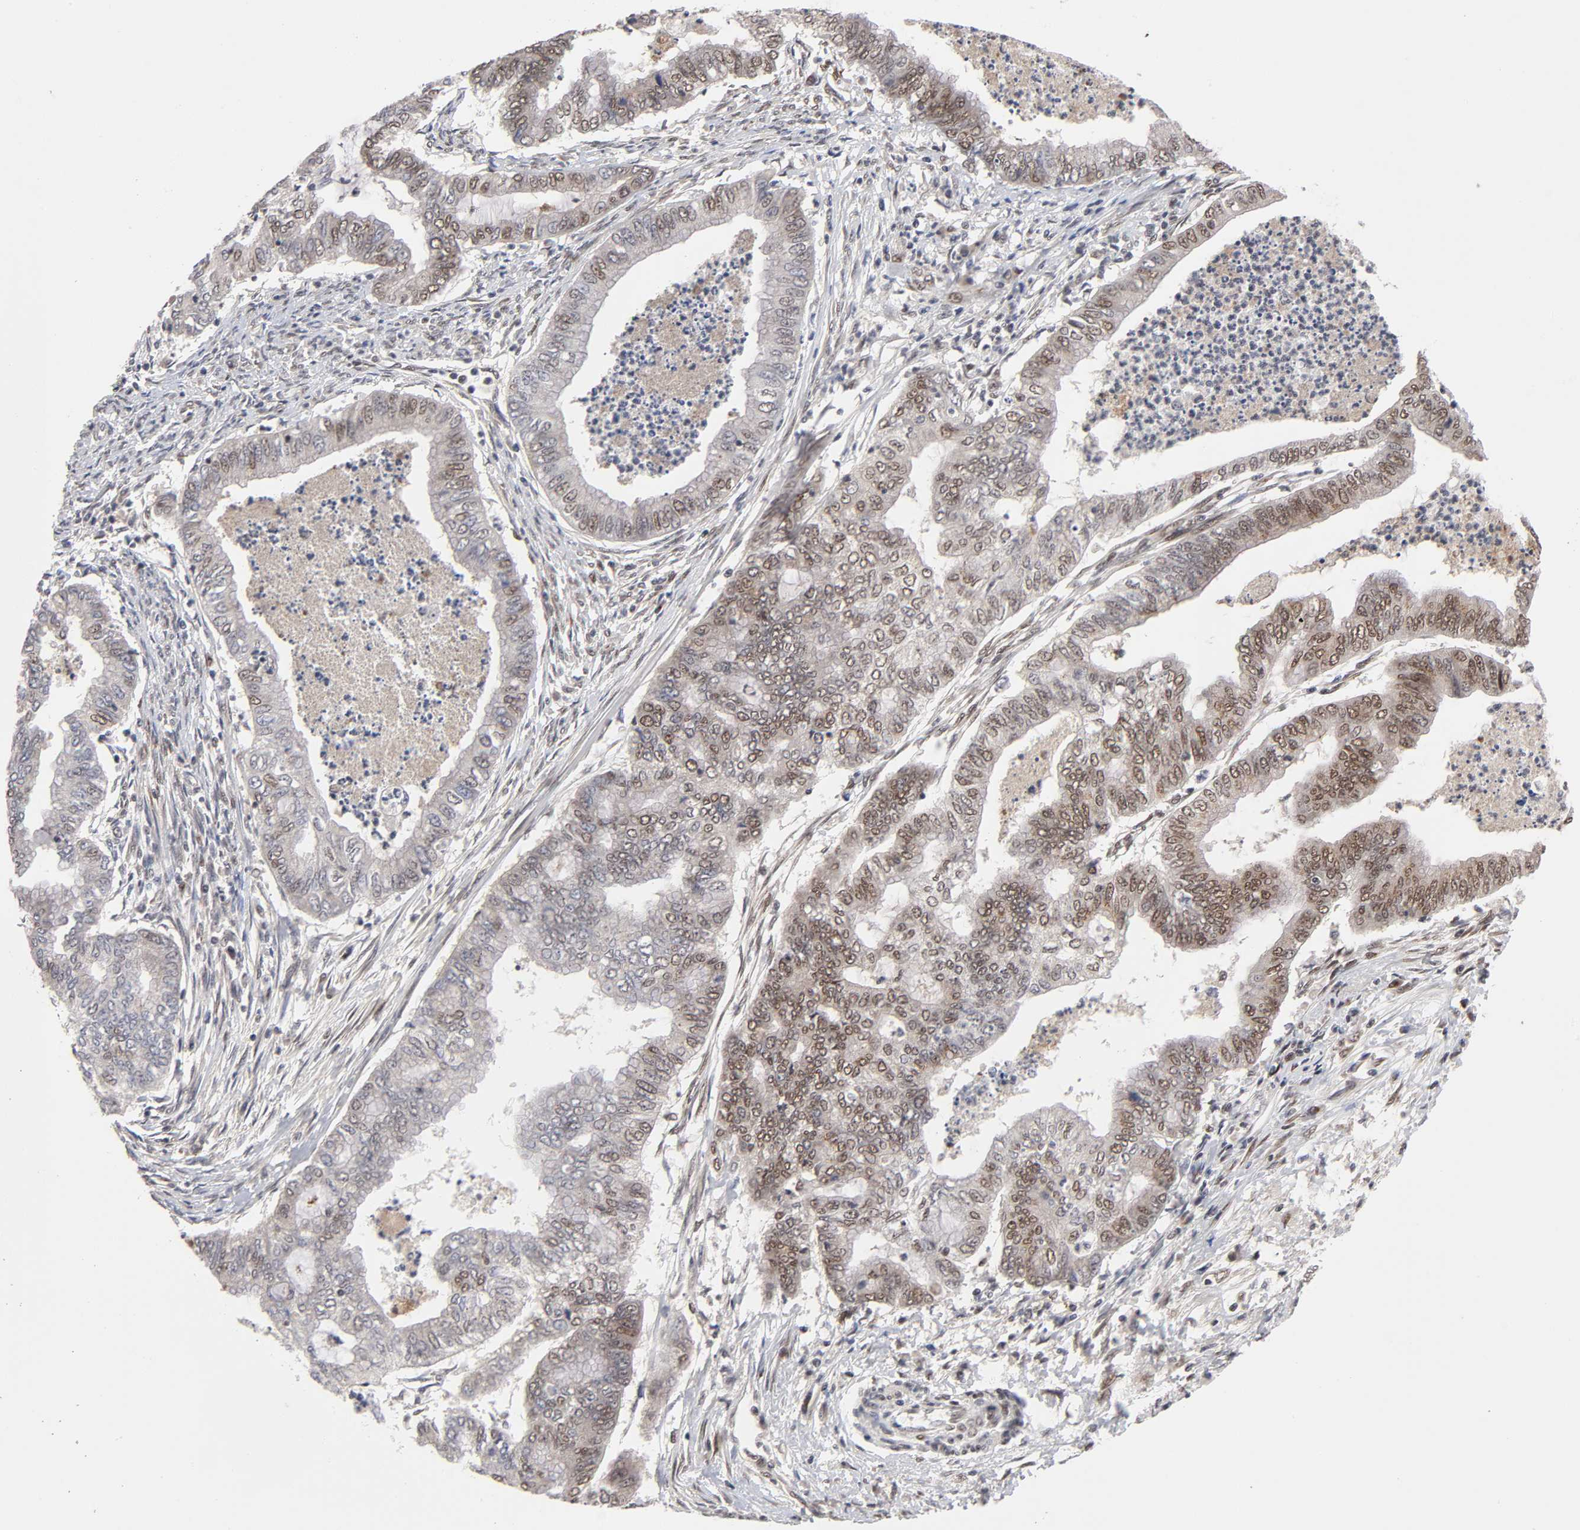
{"staining": {"intensity": "moderate", "quantity": "25%-75%", "location": "cytoplasmic/membranous,nuclear"}, "tissue": "endometrial cancer", "cell_type": "Tumor cells", "image_type": "cancer", "snomed": [{"axis": "morphology", "description": "Adenocarcinoma, NOS"}, {"axis": "topography", "description": "Endometrium"}], "caption": "Protein analysis of endometrial cancer (adenocarcinoma) tissue demonstrates moderate cytoplasmic/membranous and nuclear staining in approximately 25%-75% of tumor cells.", "gene": "EP300", "patient": {"sex": "female", "age": 79}}